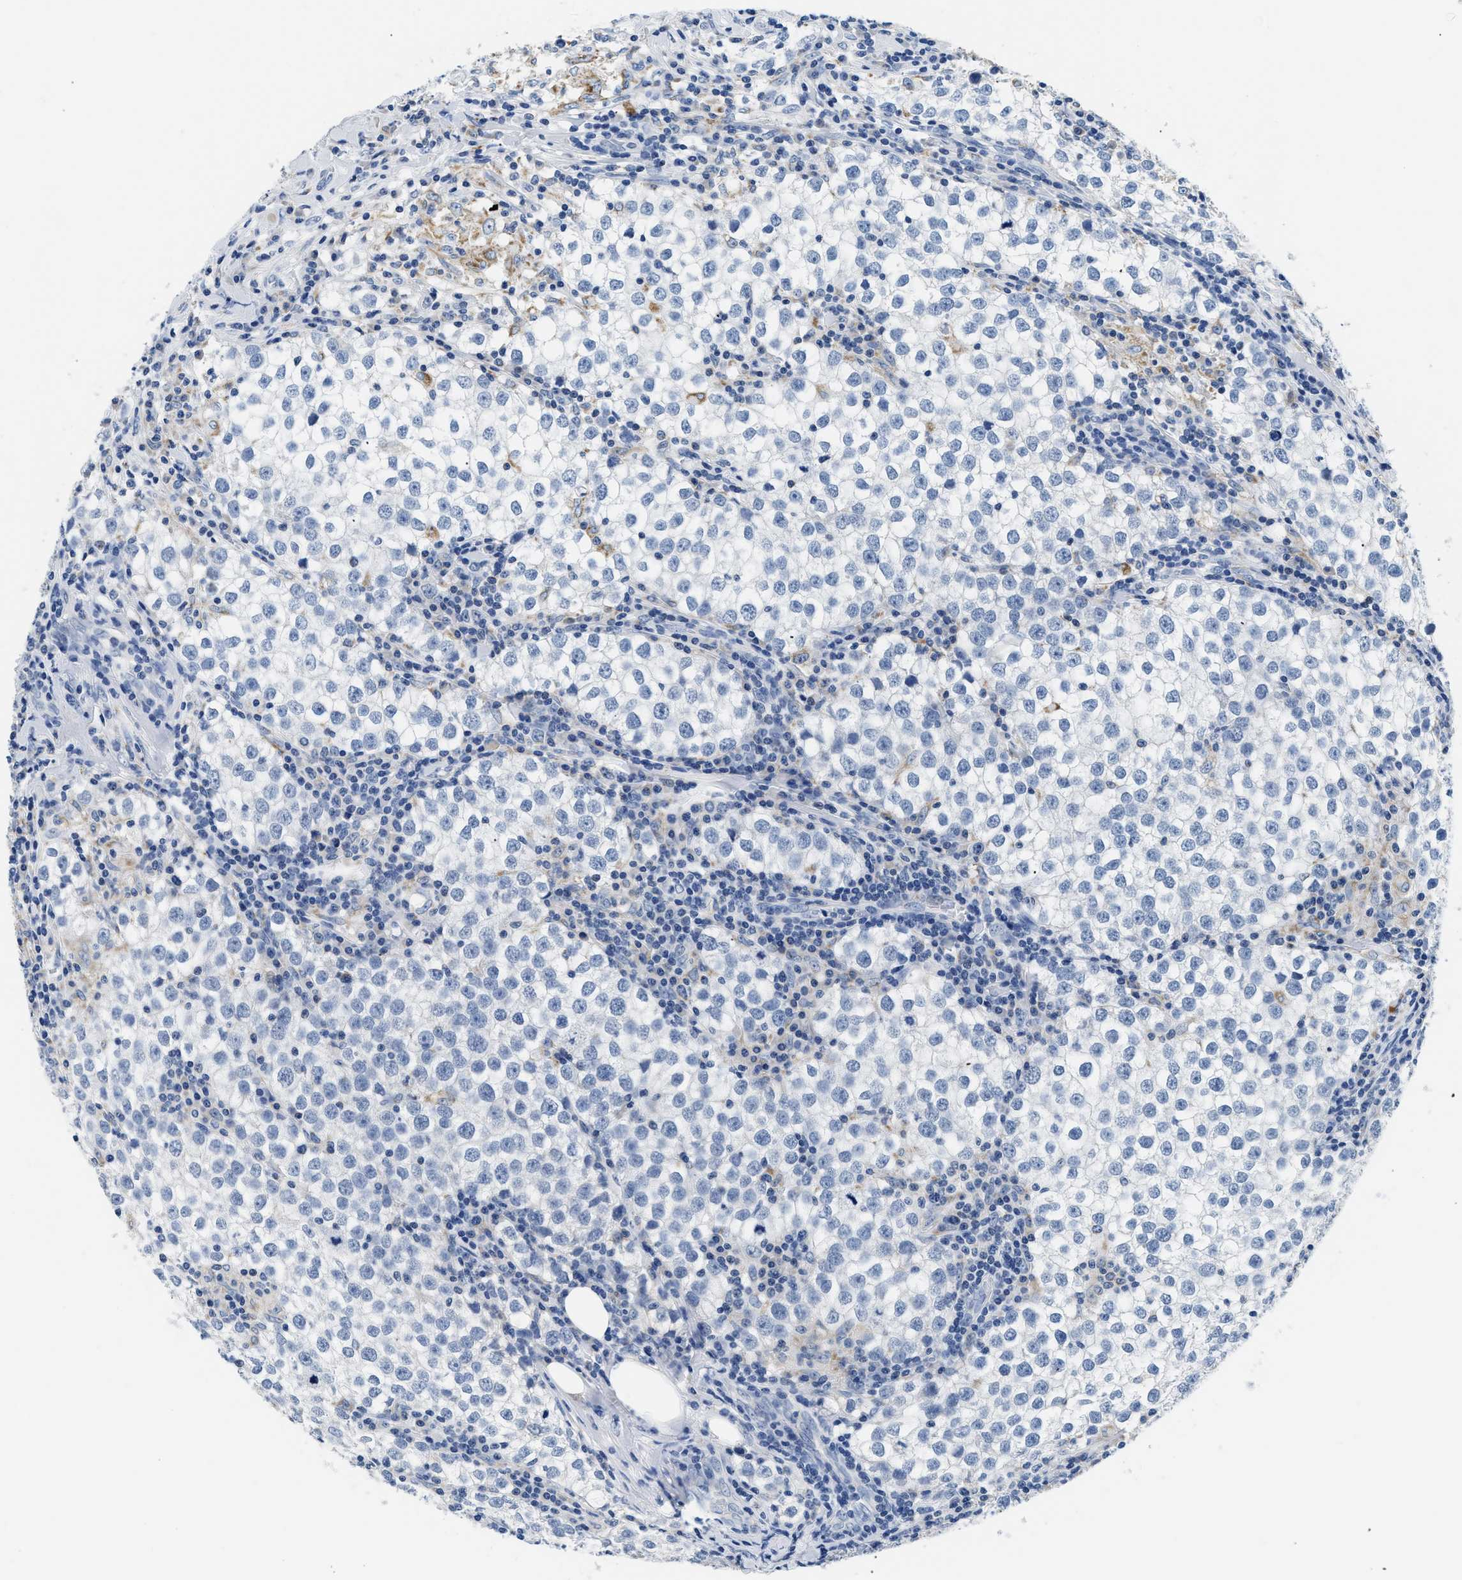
{"staining": {"intensity": "negative", "quantity": "none", "location": "none"}, "tissue": "testis cancer", "cell_type": "Tumor cells", "image_type": "cancer", "snomed": [{"axis": "morphology", "description": "Seminoma, NOS"}, {"axis": "morphology", "description": "Carcinoma, Embryonal, NOS"}, {"axis": "topography", "description": "Testis"}], "caption": "This is an immunohistochemistry photomicrograph of testis seminoma. There is no positivity in tumor cells.", "gene": "PCK2", "patient": {"sex": "male", "age": 36}}